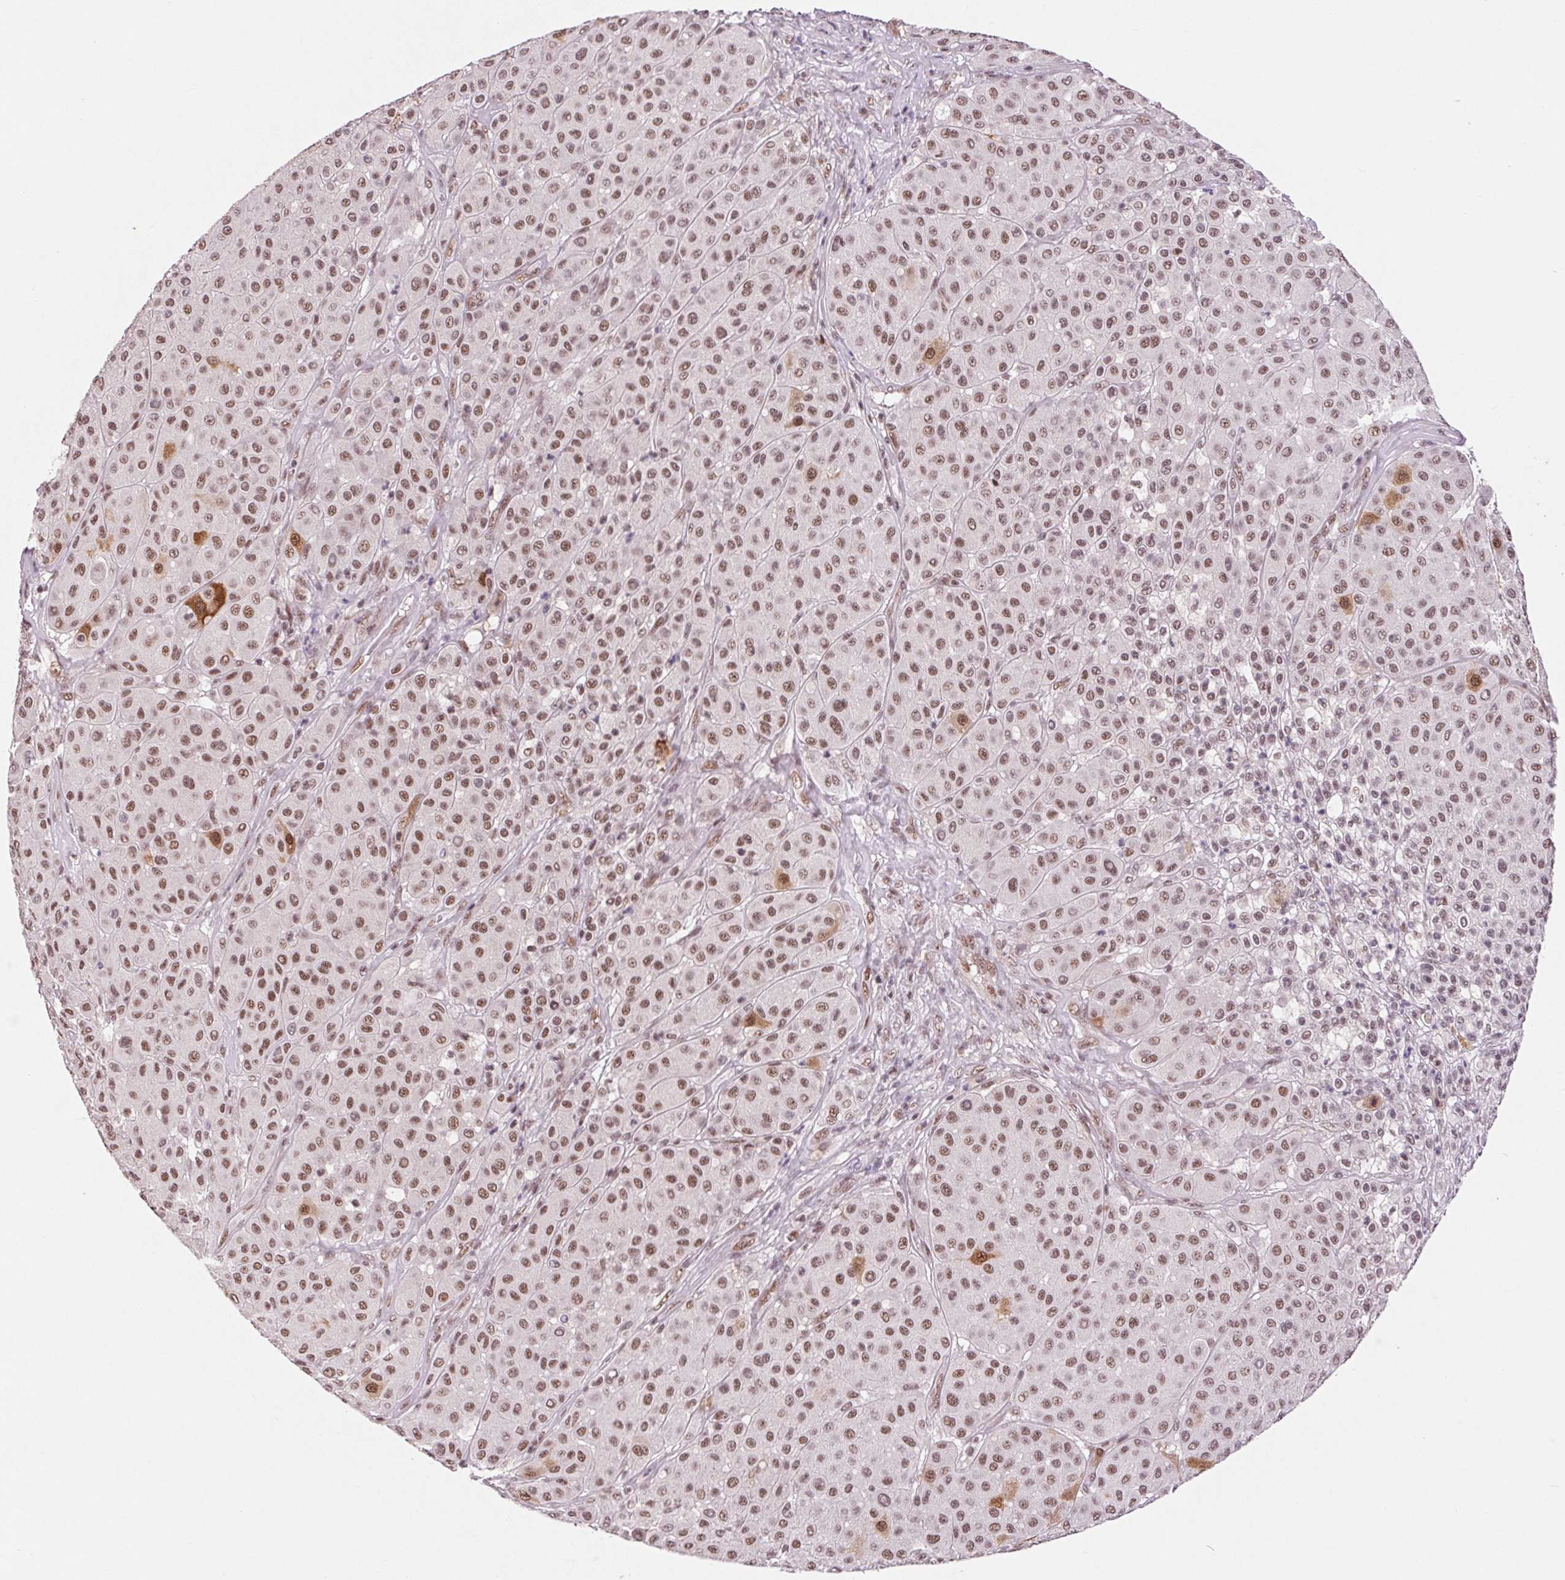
{"staining": {"intensity": "moderate", "quantity": ">75%", "location": "nuclear"}, "tissue": "melanoma", "cell_type": "Tumor cells", "image_type": "cancer", "snomed": [{"axis": "morphology", "description": "Malignant melanoma, Metastatic site"}, {"axis": "topography", "description": "Smooth muscle"}], "caption": "Immunohistochemistry (IHC) image of malignant melanoma (metastatic site) stained for a protein (brown), which exhibits medium levels of moderate nuclear positivity in approximately >75% of tumor cells.", "gene": "CD2BP2", "patient": {"sex": "male", "age": 41}}